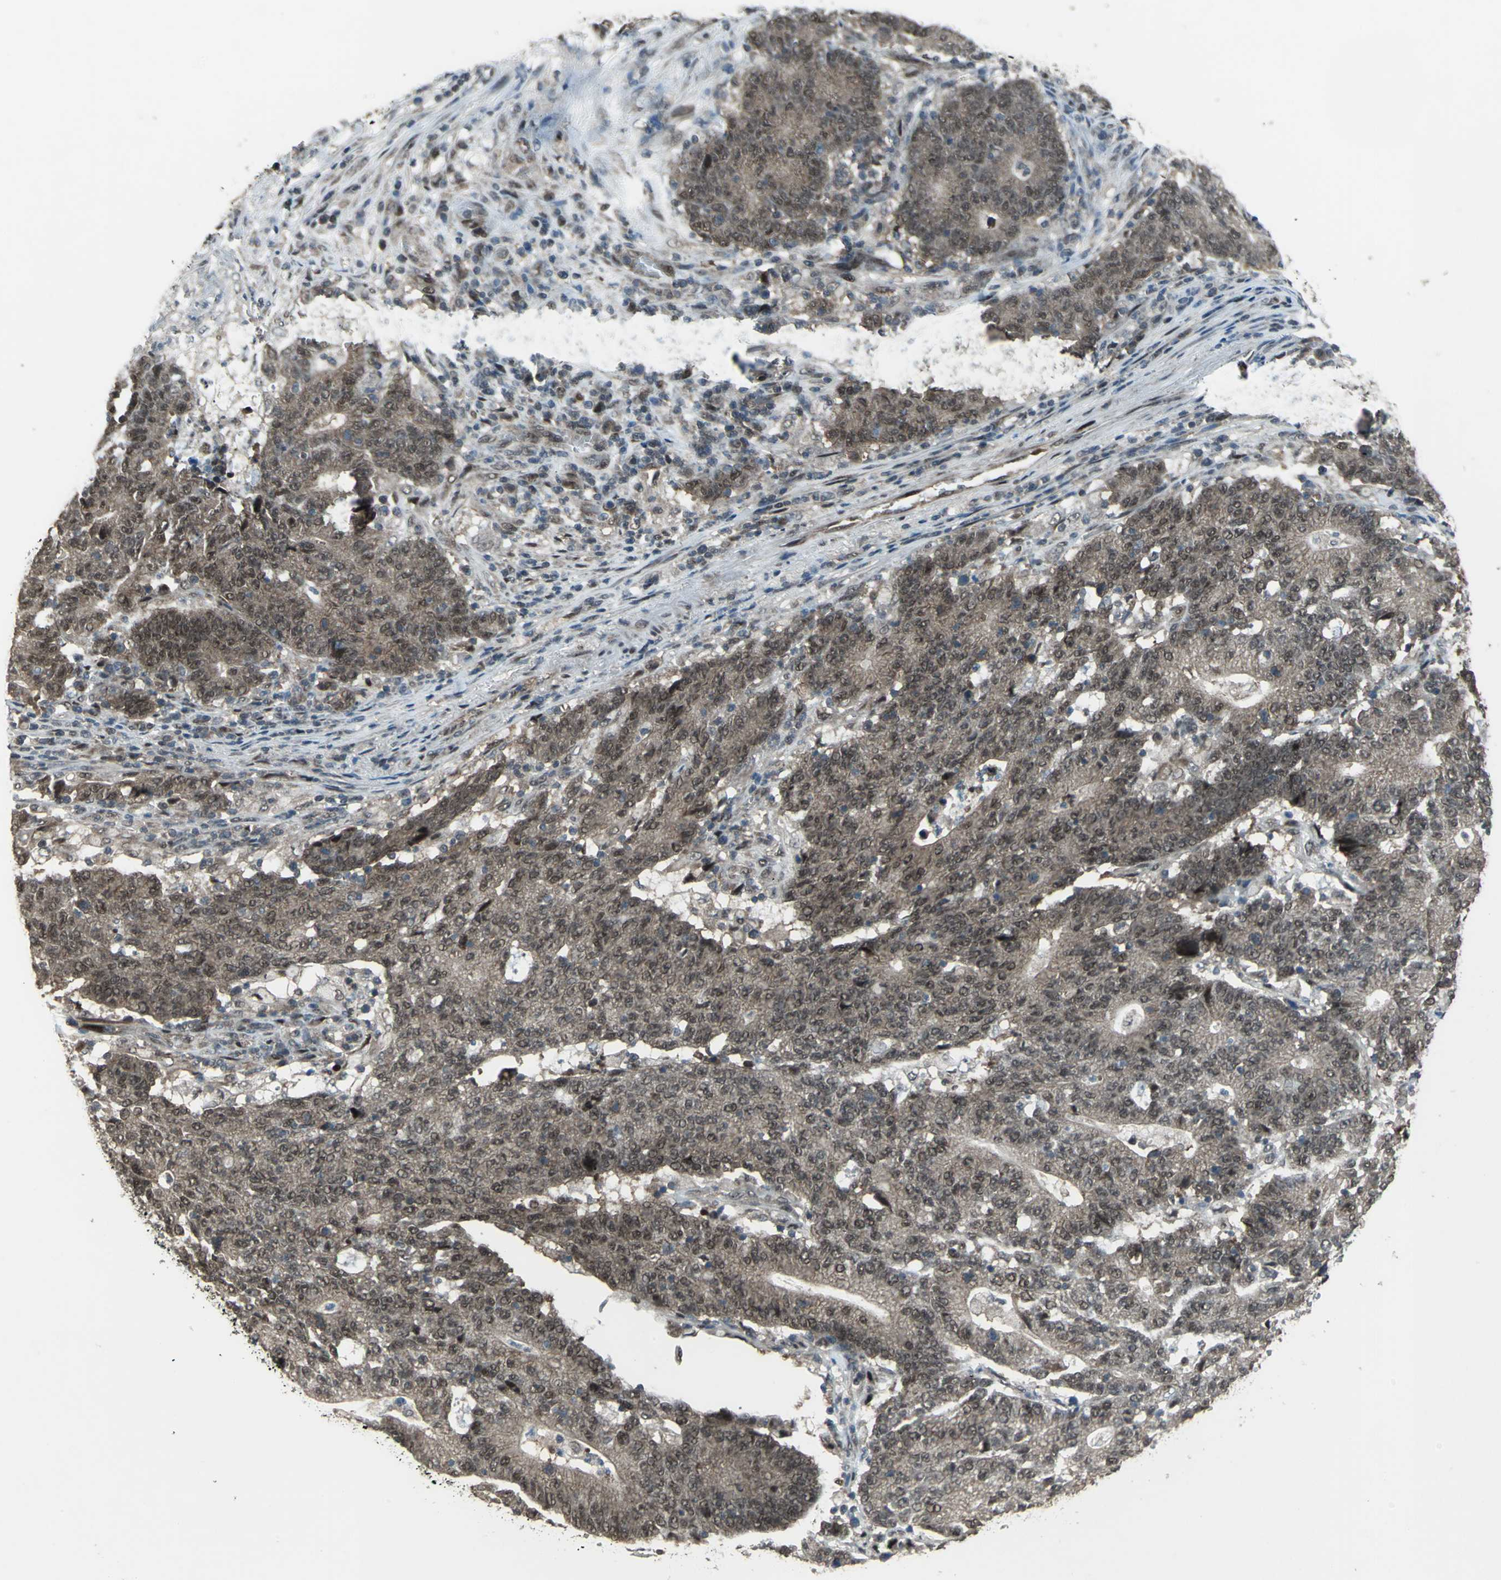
{"staining": {"intensity": "moderate", "quantity": ">75%", "location": "cytoplasmic/membranous,nuclear"}, "tissue": "colorectal cancer", "cell_type": "Tumor cells", "image_type": "cancer", "snomed": [{"axis": "morphology", "description": "Normal tissue, NOS"}, {"axis": "morphology", "description": "Adenocarcinoma, NOS"}, {"axis": "topography", "description": "Colon"}], "caption": "DAB (3,3'-diaminobenzidine) immunohistochemical staining of colorectal adenocarcinoma shows moderate cytoplasmic/membranous and nuclear protein positivity in approximately >75% of tumor cells.", "gene": "COPS5", "patient": {"sex": "female", "age": 75}}